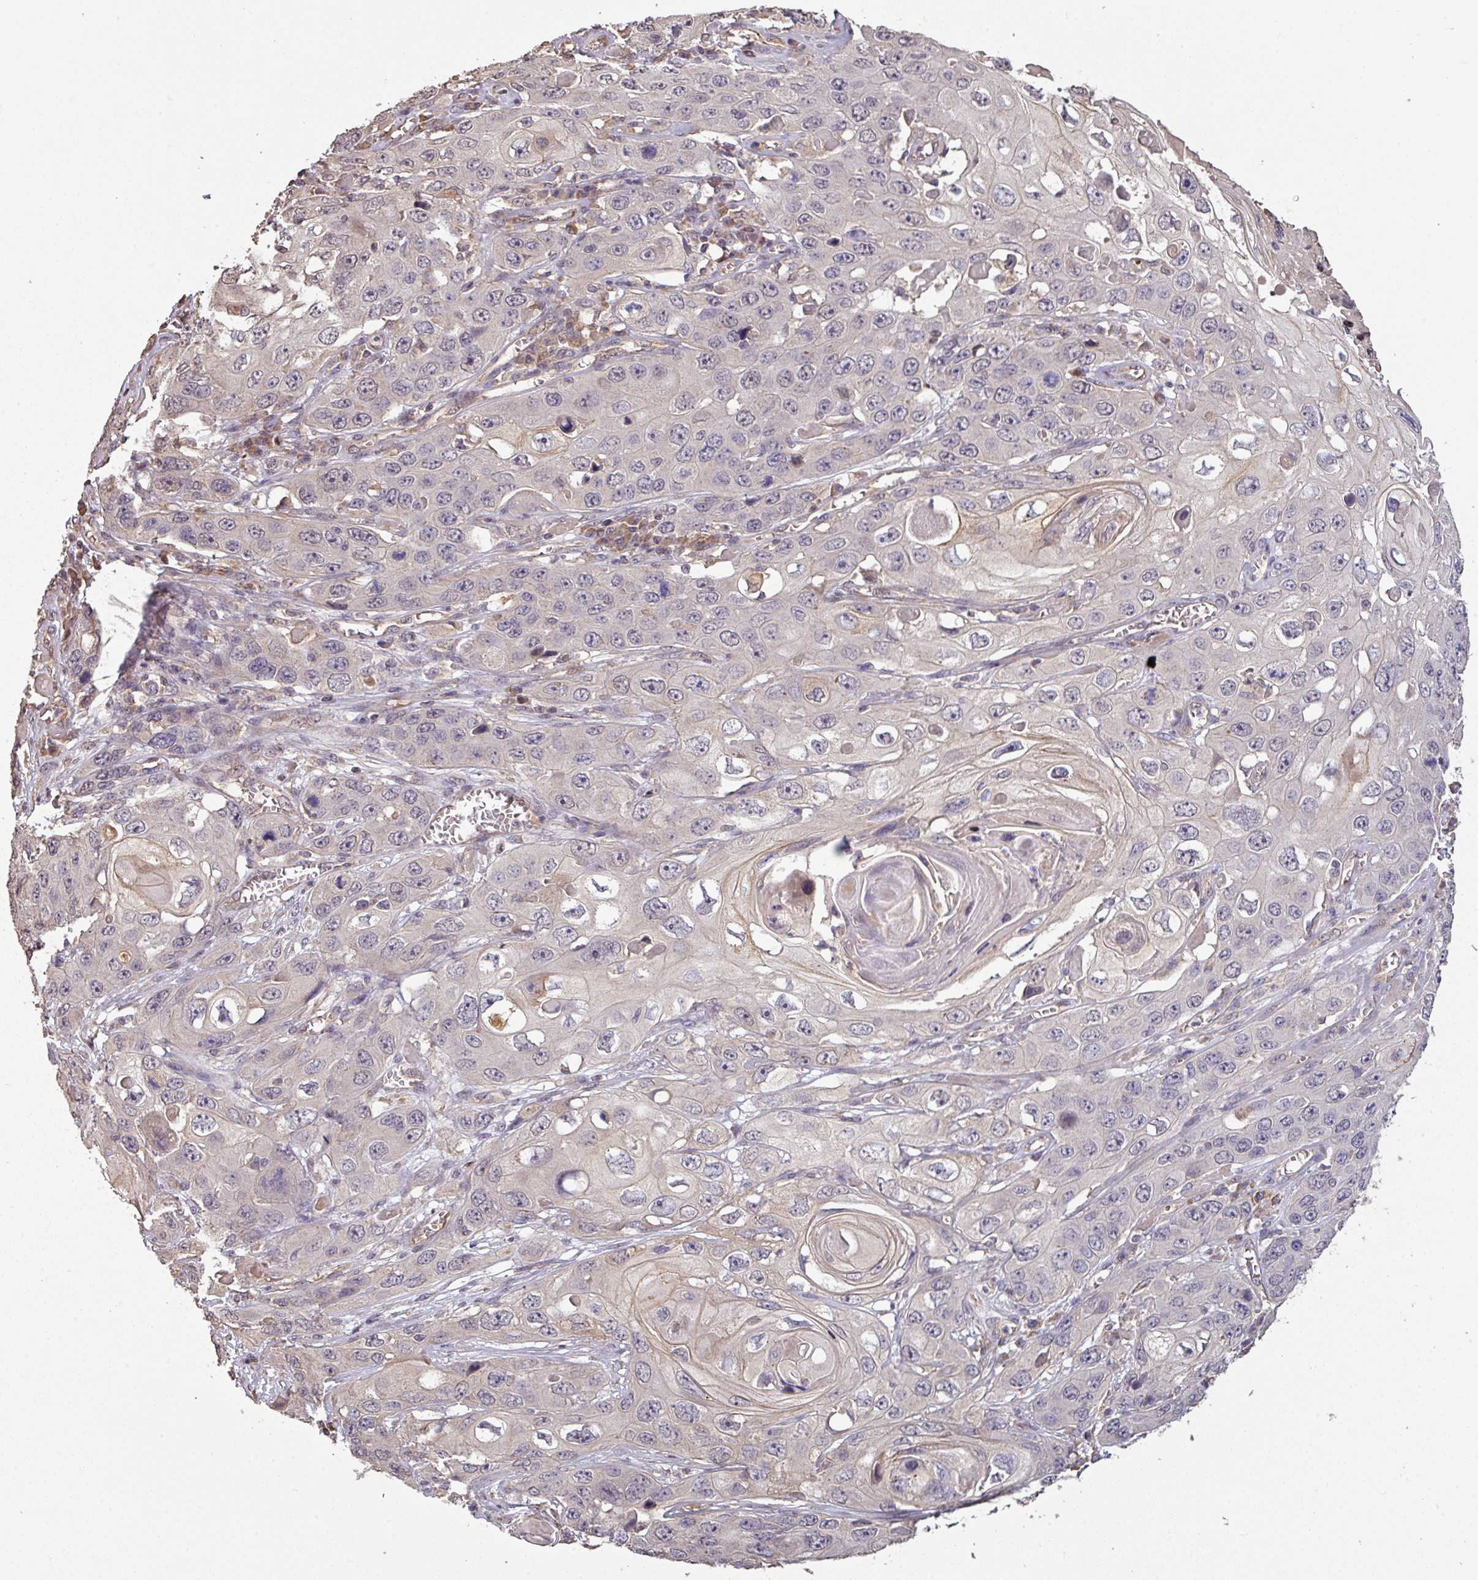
{"staining": {"intensity": "negative", "quantity": "none", "location": "none"}, "tissue": "skin cancer", "cell_type": "Tumor cells", "image_type": "cancer", "snomed": [{"axis": "morphology", "description": "Squamous cell carcinoma, NOS"}, {"axis": "topography", "description": "Skin"}], "caption": "Immunohistochemical staining of skin cancer (squamous cell carcinoma) demonstrates no significant expression in tumor cells. (DAB immunohistochemistry (IHC) visualized using brightfield microscopy, high magnification).", "gene": "ISLR", "patient": {"sex": "male", "age": 55}}